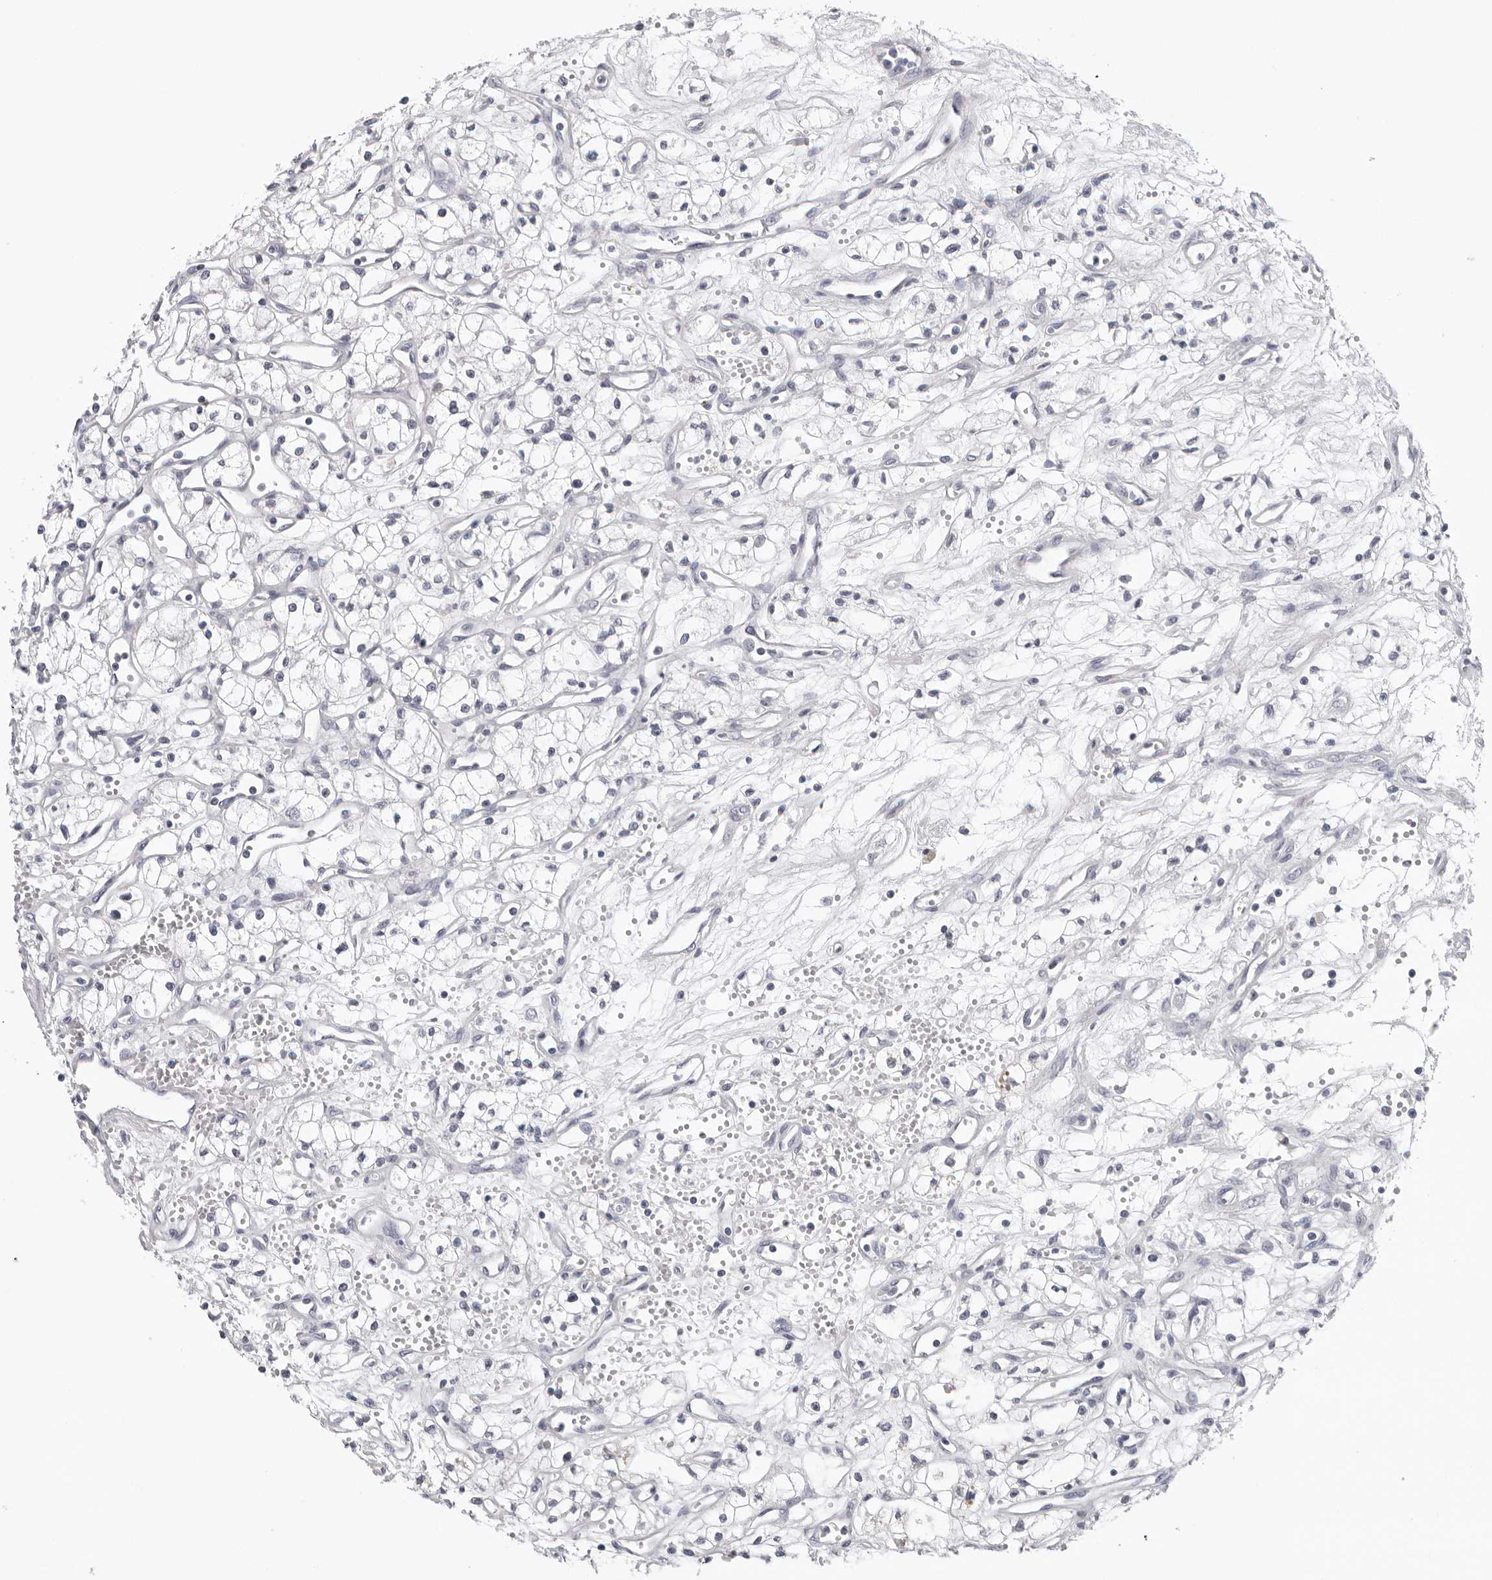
{"staining": {"intensity": "negative", "quantity": "none", "location": "none"}, "tissue": "renal cancer", "cell_type": "Tumor cells", "image_type": "cancer", "snomed": [{"axis": "morphology", "description": "Adenocarcinoma, NOS"}, {"axis": "topography", "description": "Kidney"}], "caption": "Tumor cells are negative for brown protein staining in renal cancer (adenocarcinoma).", "gene": "ZNF502", "patient": {"sex": "male", "age": 59}}